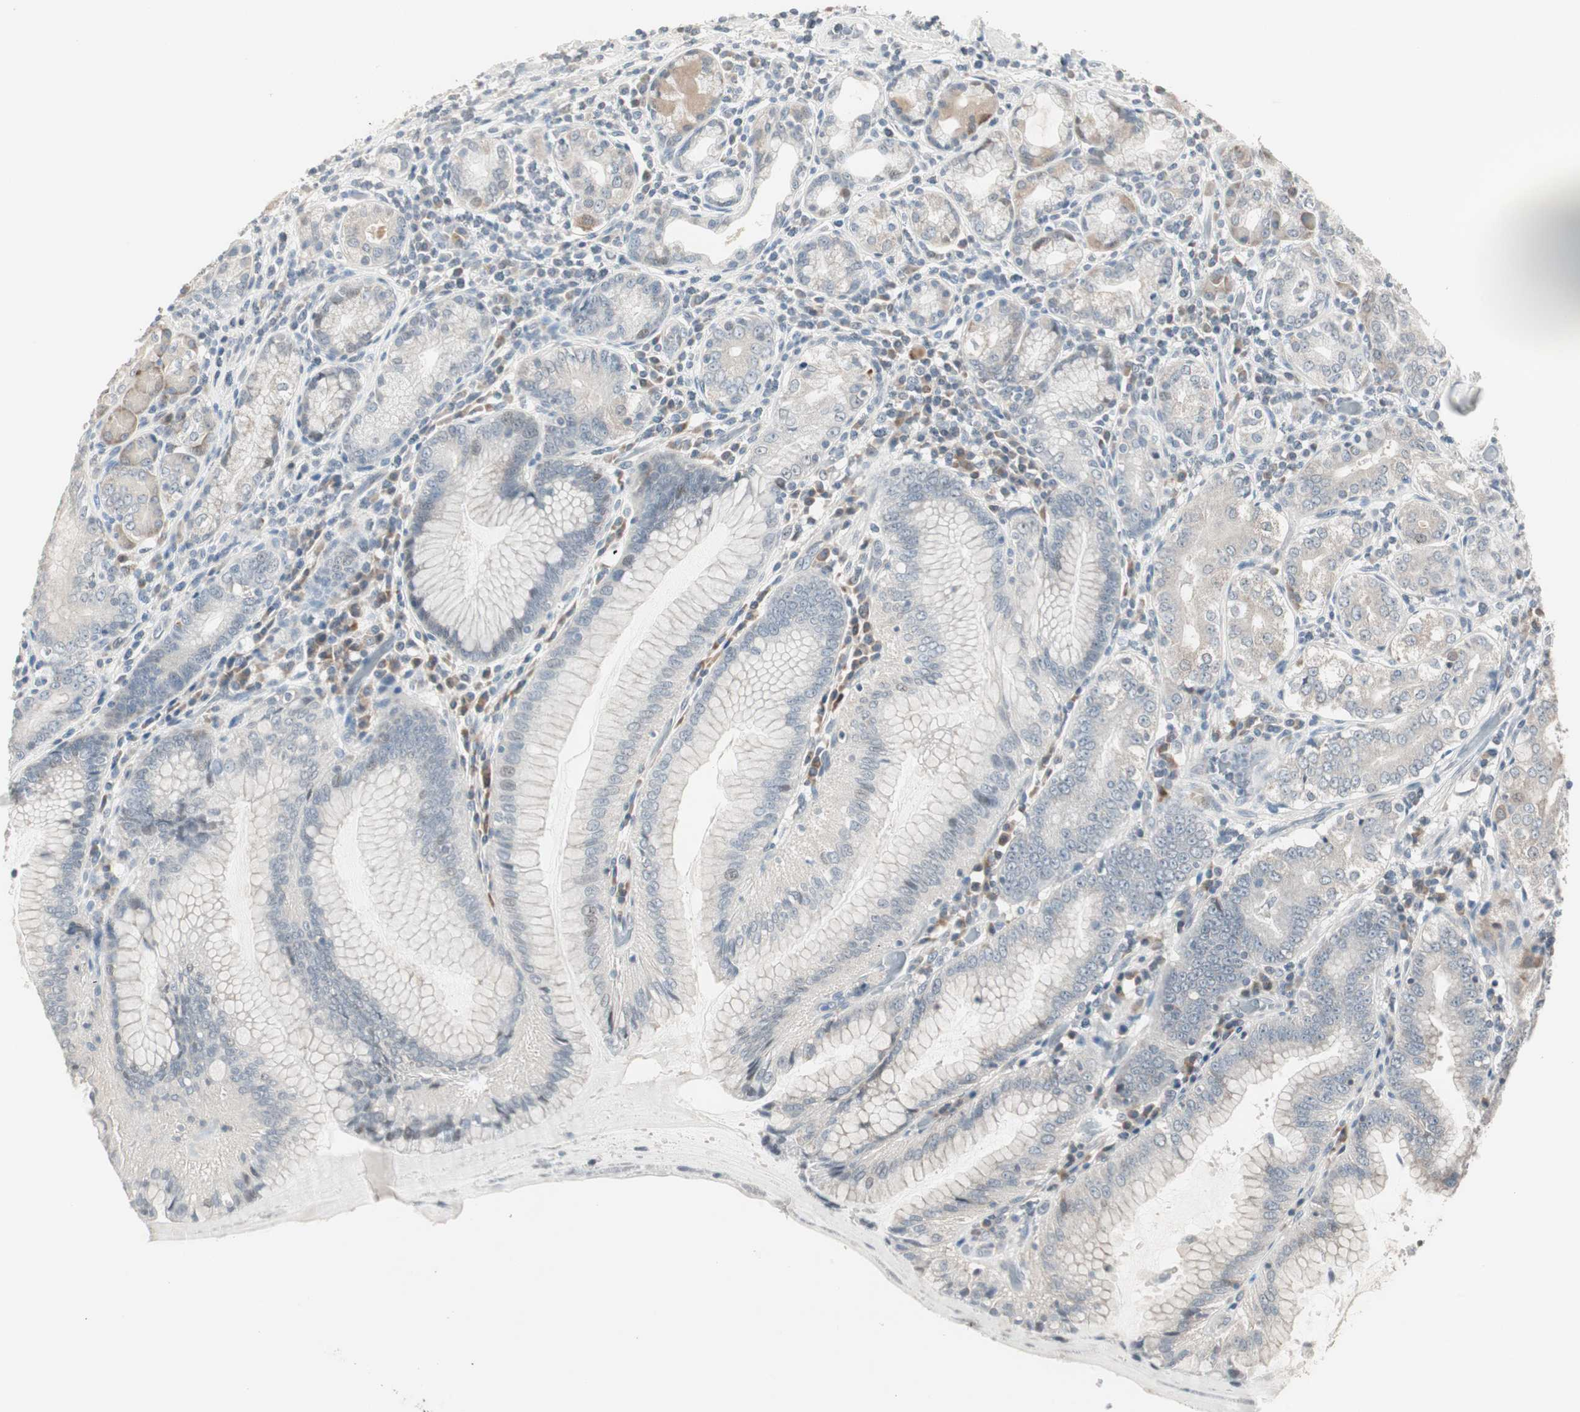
{"staining": {"intensity": "moderate", "quantity": "25%-75%", "location": "cytoplasmic/membranous"}, "tissue": "stomach", "cell_type": "Glandular cells", "image_type": "normal", "snomed": [{"axis": "morphology", "description": "Normal tissue, NOS"}, {"axis": "topography", "description": "Stomach, lower"}], "caption": "Moderate cytoplasmic/membranous expression for a protein is seen in about 25%-75% of glandular cells of normal stomach using immunohistochemistry.", "gene": "PDZK1", "patient": {"sex": "female", "age": 76}}